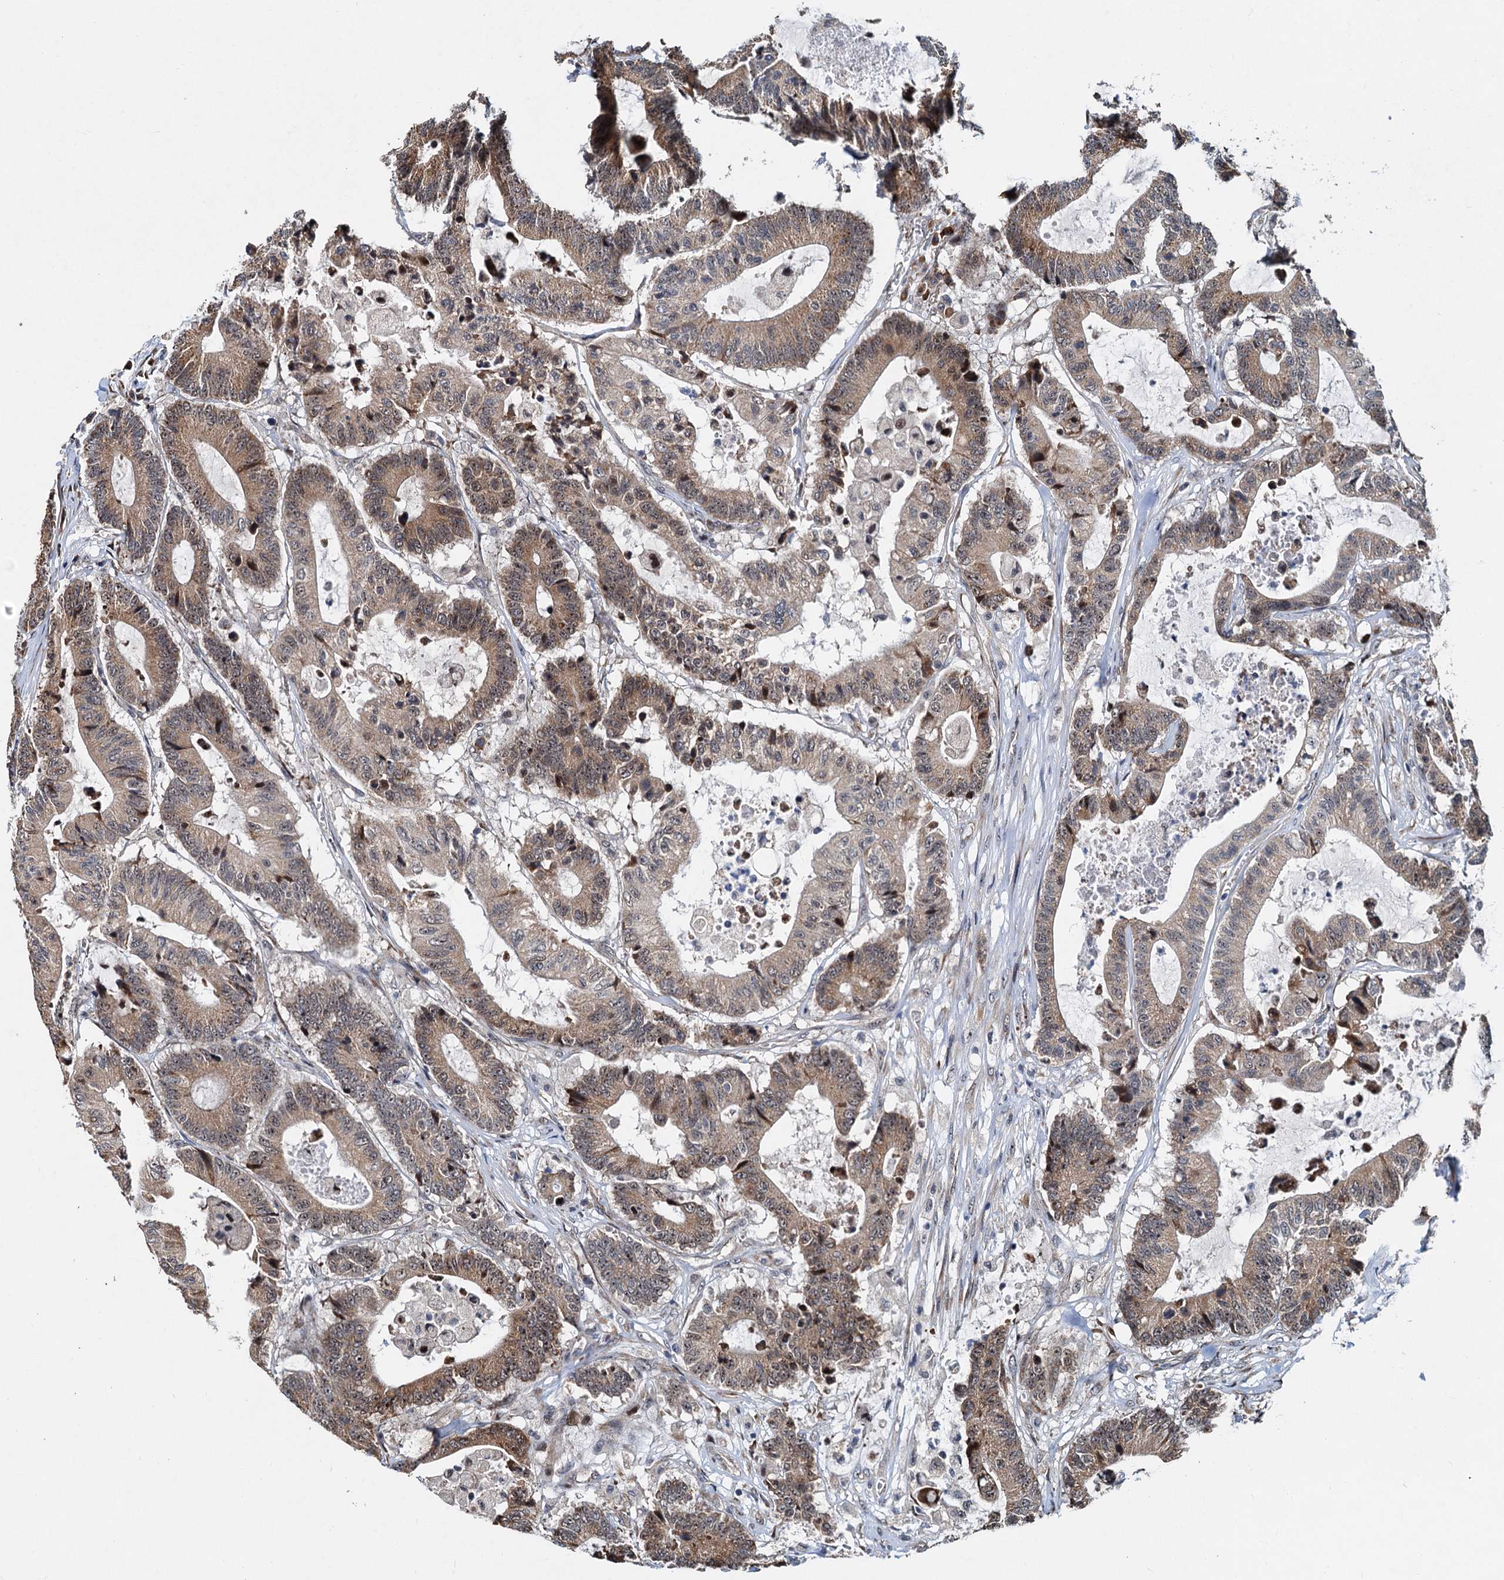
{"staining": {"intensity": "moderate", "quantity": ">75%", "location": "cytoplasmic/membranous"}, "tissue": "colorectal cancer", "cell_type": "Tumor cells", "image_type": "cancer", "snomed": [{"axis": "morphology", "description": "Adenocarcinoma, NOS"}, {"axis": "topography", "description": "Colon"}], "caption": "A histopathology image showing moderate cytoplasmic/membranous staining in about >75% of tumor cells in colorectal cancer, as visualized by brown immunohistochemical staining.", "gene": "DNAJC21", "patient": {"sex": "female", "age": 84}}